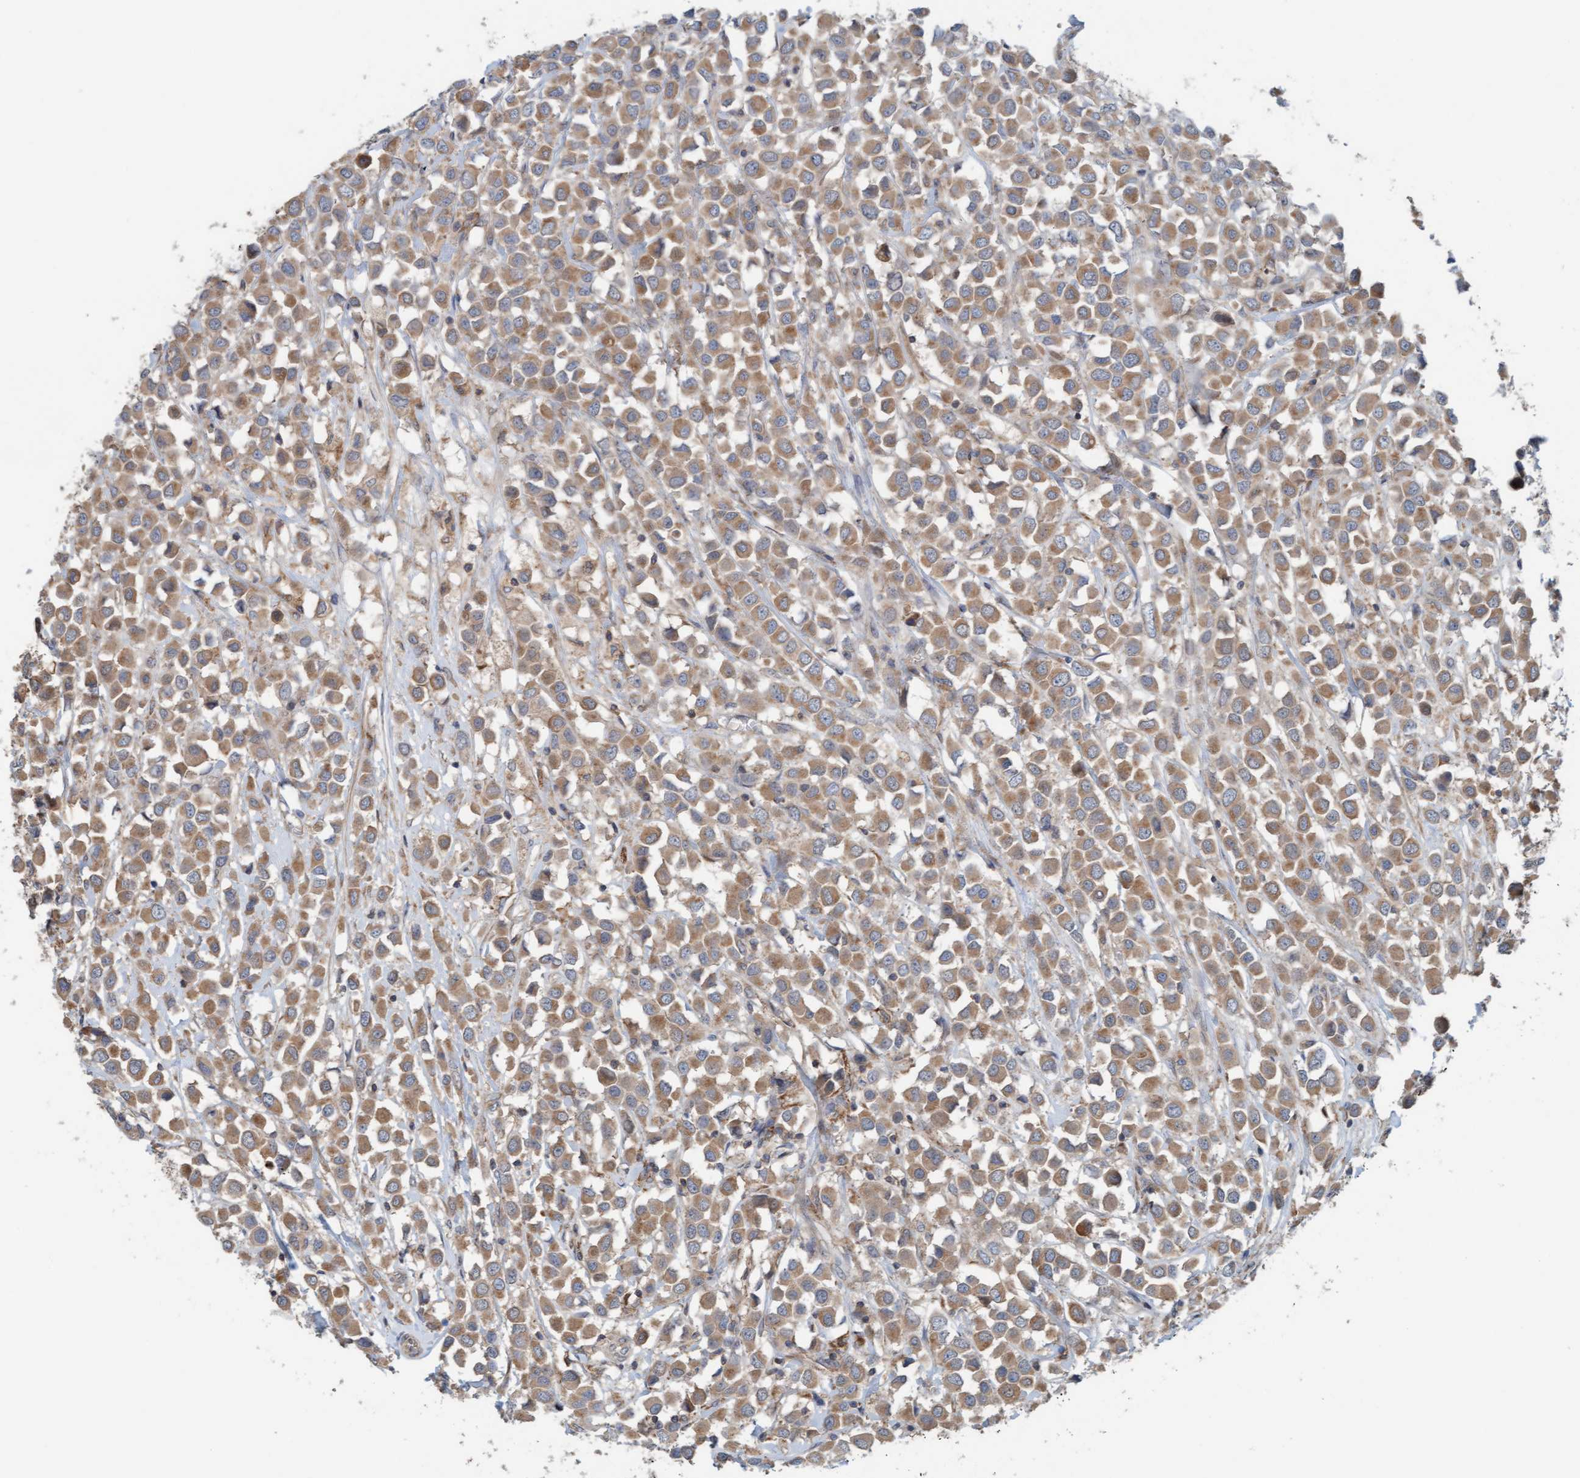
{"staining": {"intensity": "moderate", "quantity": ">75%", "location": "cytoplasmic/membranous"}, "tissue": "breast cancer", "cell_type": "Tumor cells", "image_type": "cancer", "snomed": [{"axis": "morphology", "description": "Duct carcinoma"}, {"axis": "topography", "description": "Breast"}], "caption": "IHC micrograph of breast cancer (invasive ductal carcinoma) stained for a protein (brown), which demonstrates medium levels of moderate cytoplasmic/membranous staining in approximately >75% of tumor cells.", "gene": "UBAP1", "patient": {"sex": "female", "age": 61}}